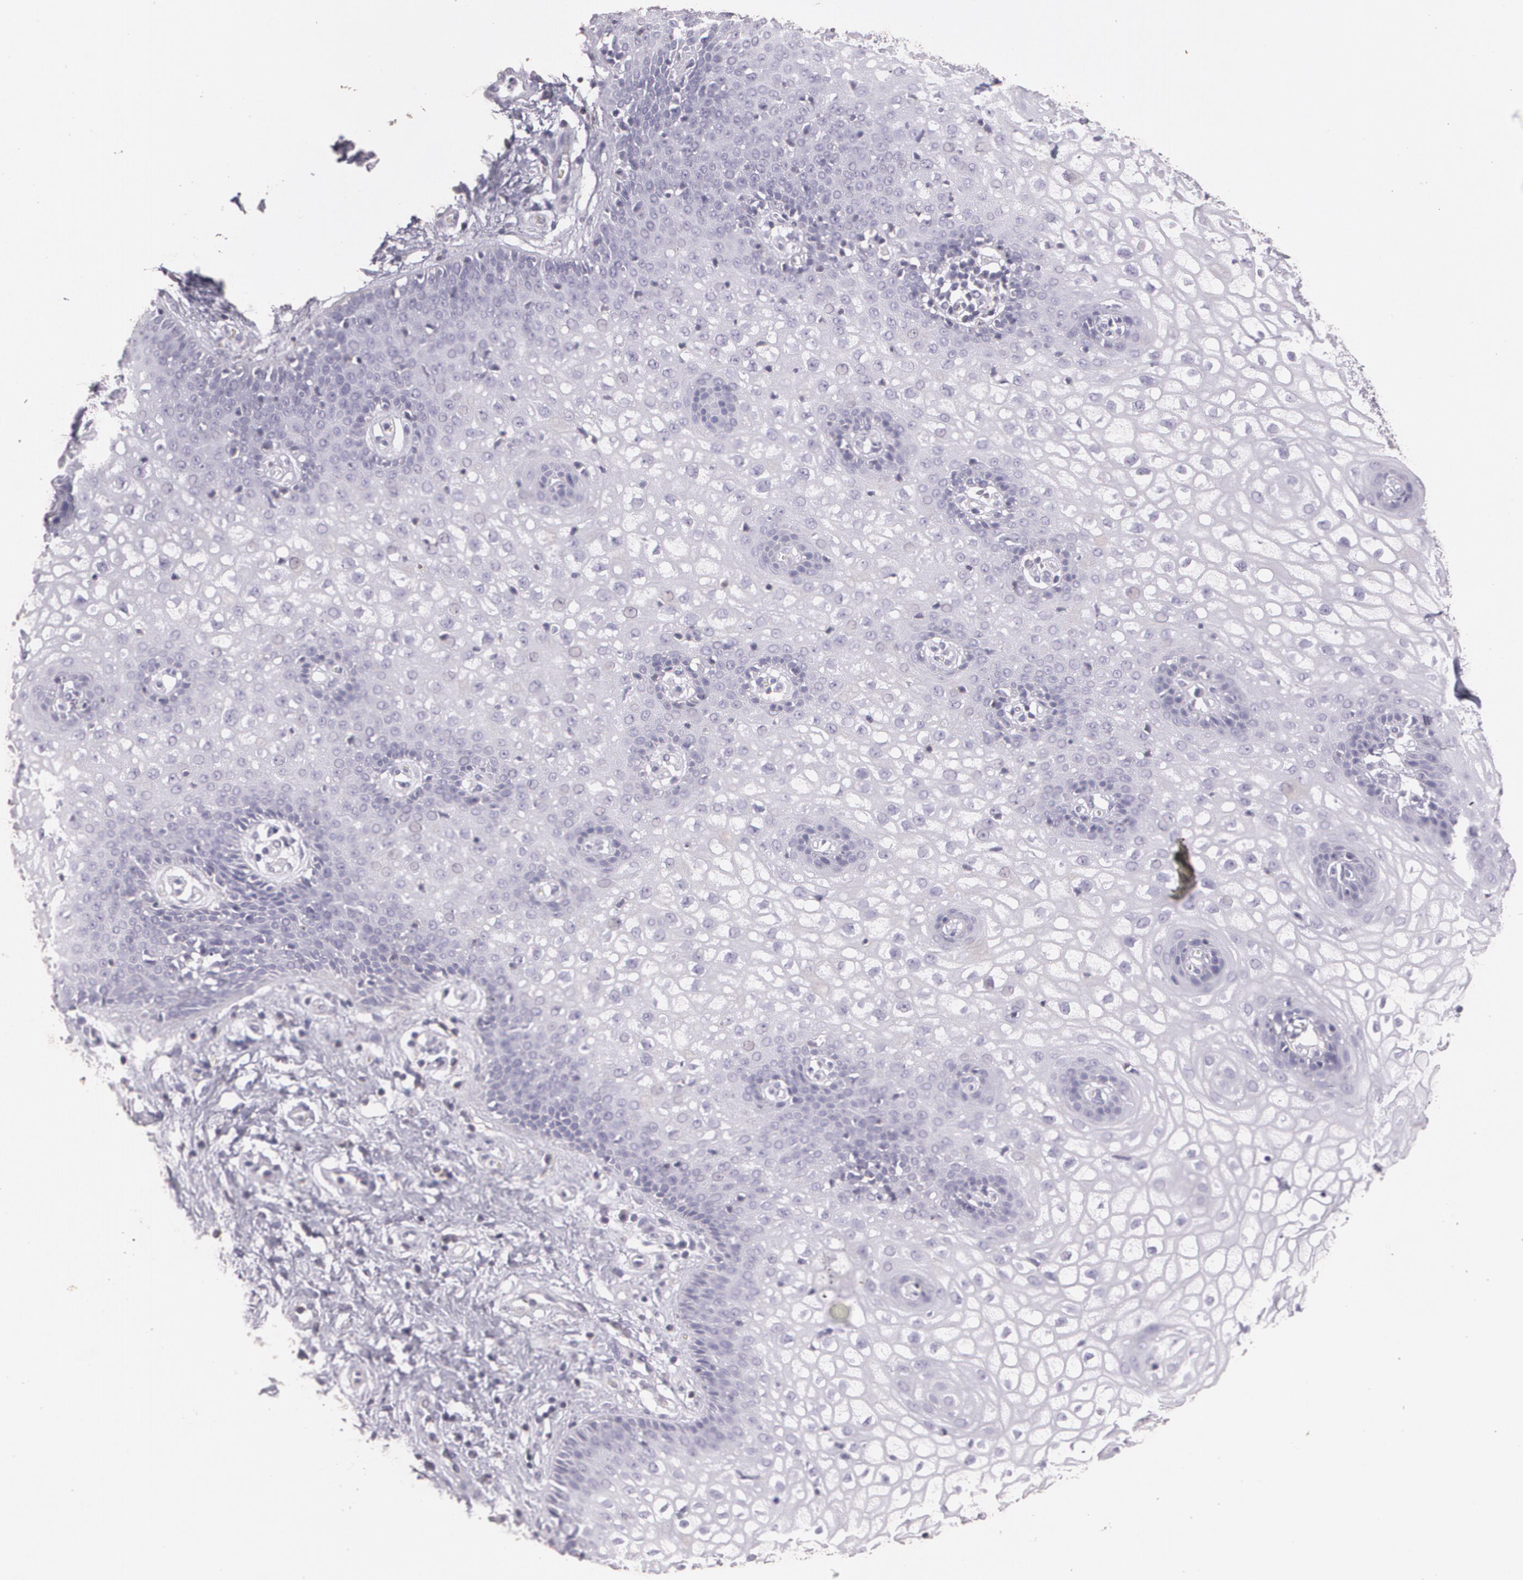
{"staining": {"intensity": "negative", "quantity": "none", "location": "none"}, "tissue": "vagina", "cell_type": "Squamous epithelial cells", "image_type": "normal", "snomed": [{"axis": "morphology", "description": "Normal tissue, NOS"}, {"axis": "topography", "description": "Vagina"}], "caption": "Human vagina stained for a protein using immunohistochemistry displays no positivity in squamous epithelial cells.", "gene": "TGFBR1", "patient": {"sex": "female", "age": 34}}